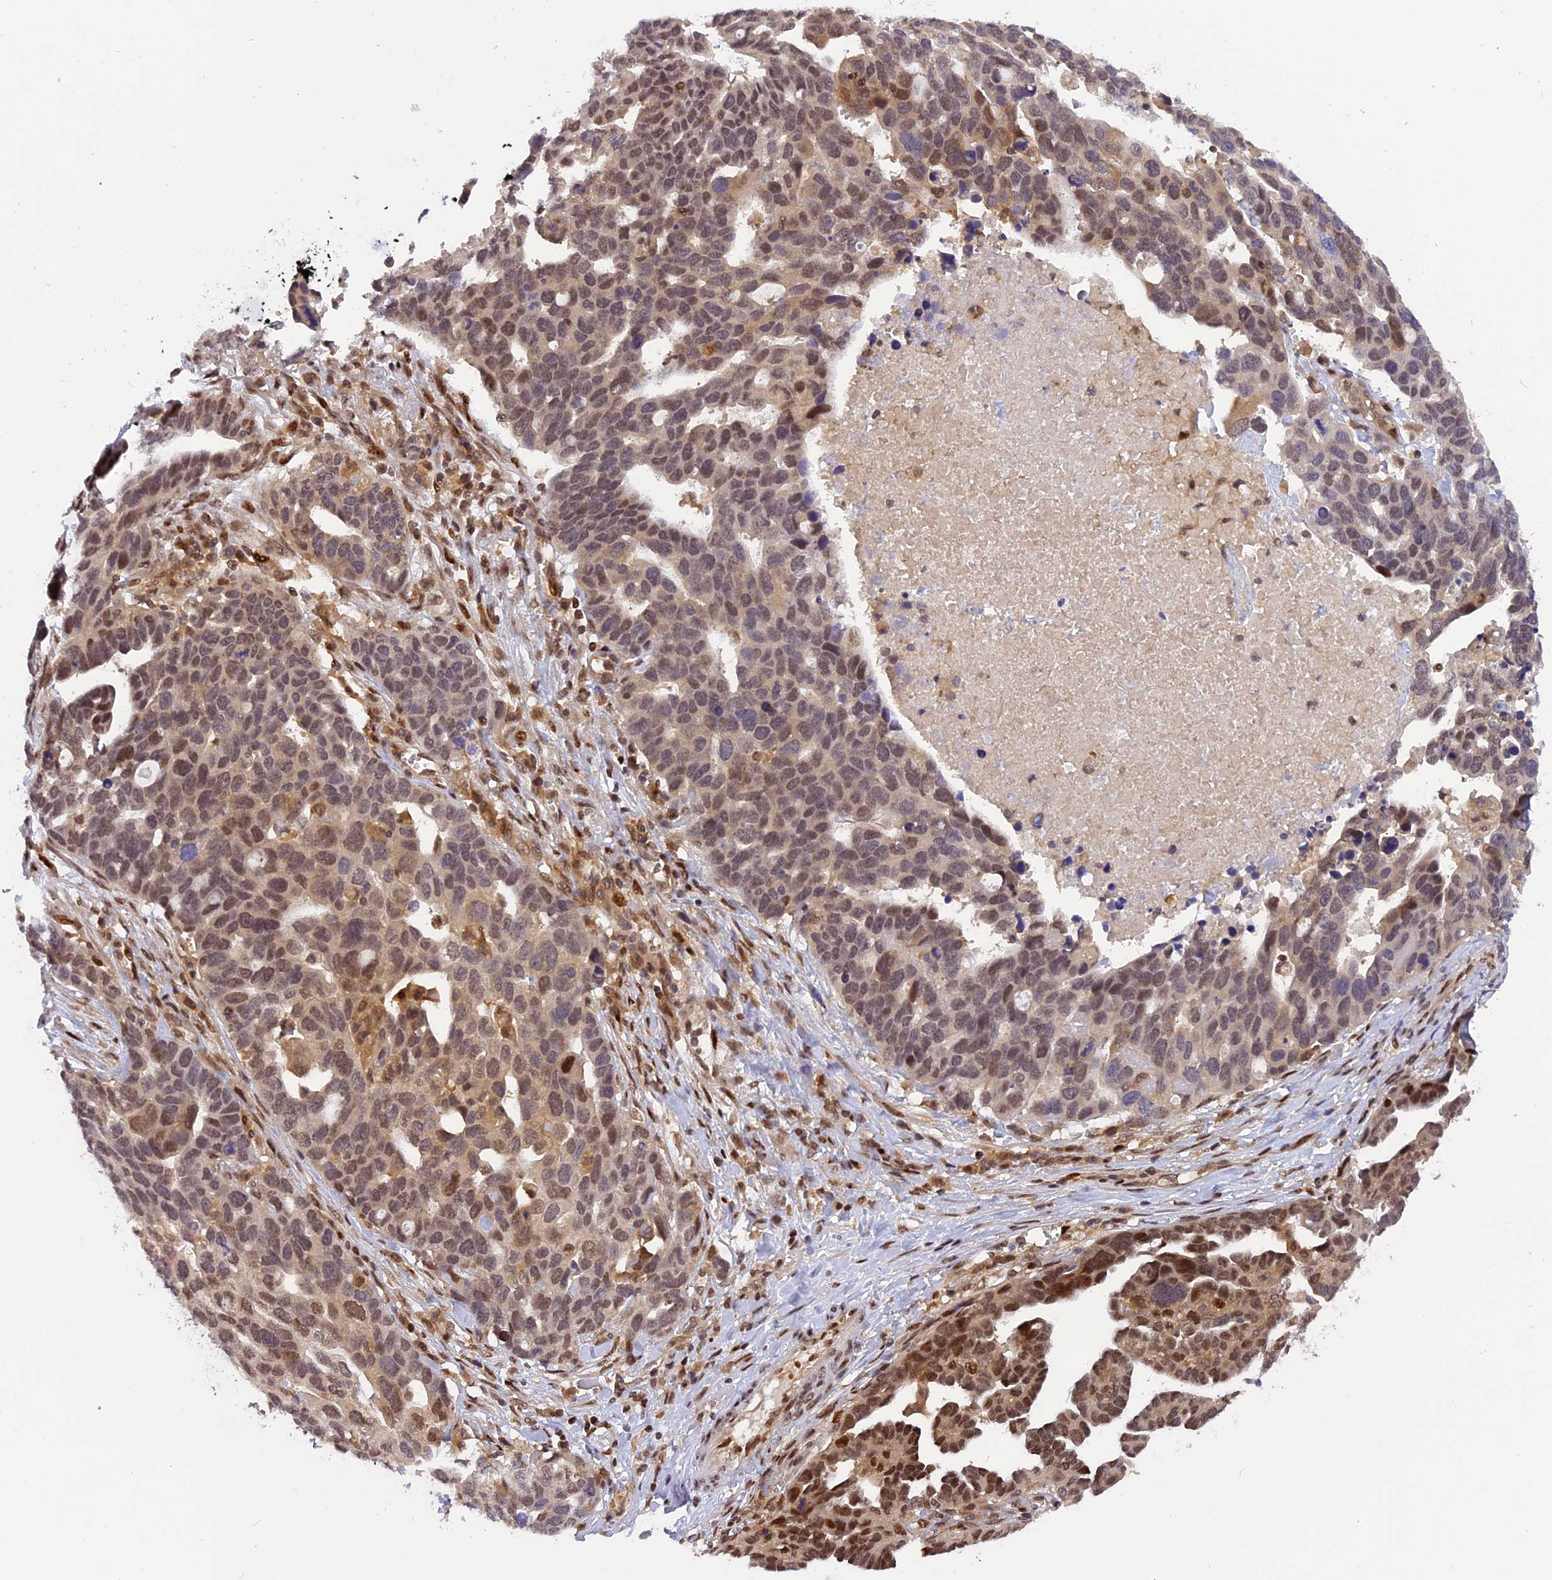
{"staining": {"intensity": "moderate", "quantity": "25%-75%", "location": "cytoplasmic/membranous,nuclear"}, "tissue": "ovarian cancer", "cell_type": "Tumor cells", "image_type": "cancer", "snomed": [{"axis": "morphology", "description": "Cystadenocarcinoma, serous, NOS"}, {"axis": "topography", "description": "Ovary"}], "caption": "DAB immunohistochemical staining of human ovarian cancer shows moderate cytoplasmic/membranous and nuclear protein expression in approximately 25%-75% of tumor cells.", "gene": "RABGGTA", "patient": {"sex": "female", "age": 54}}